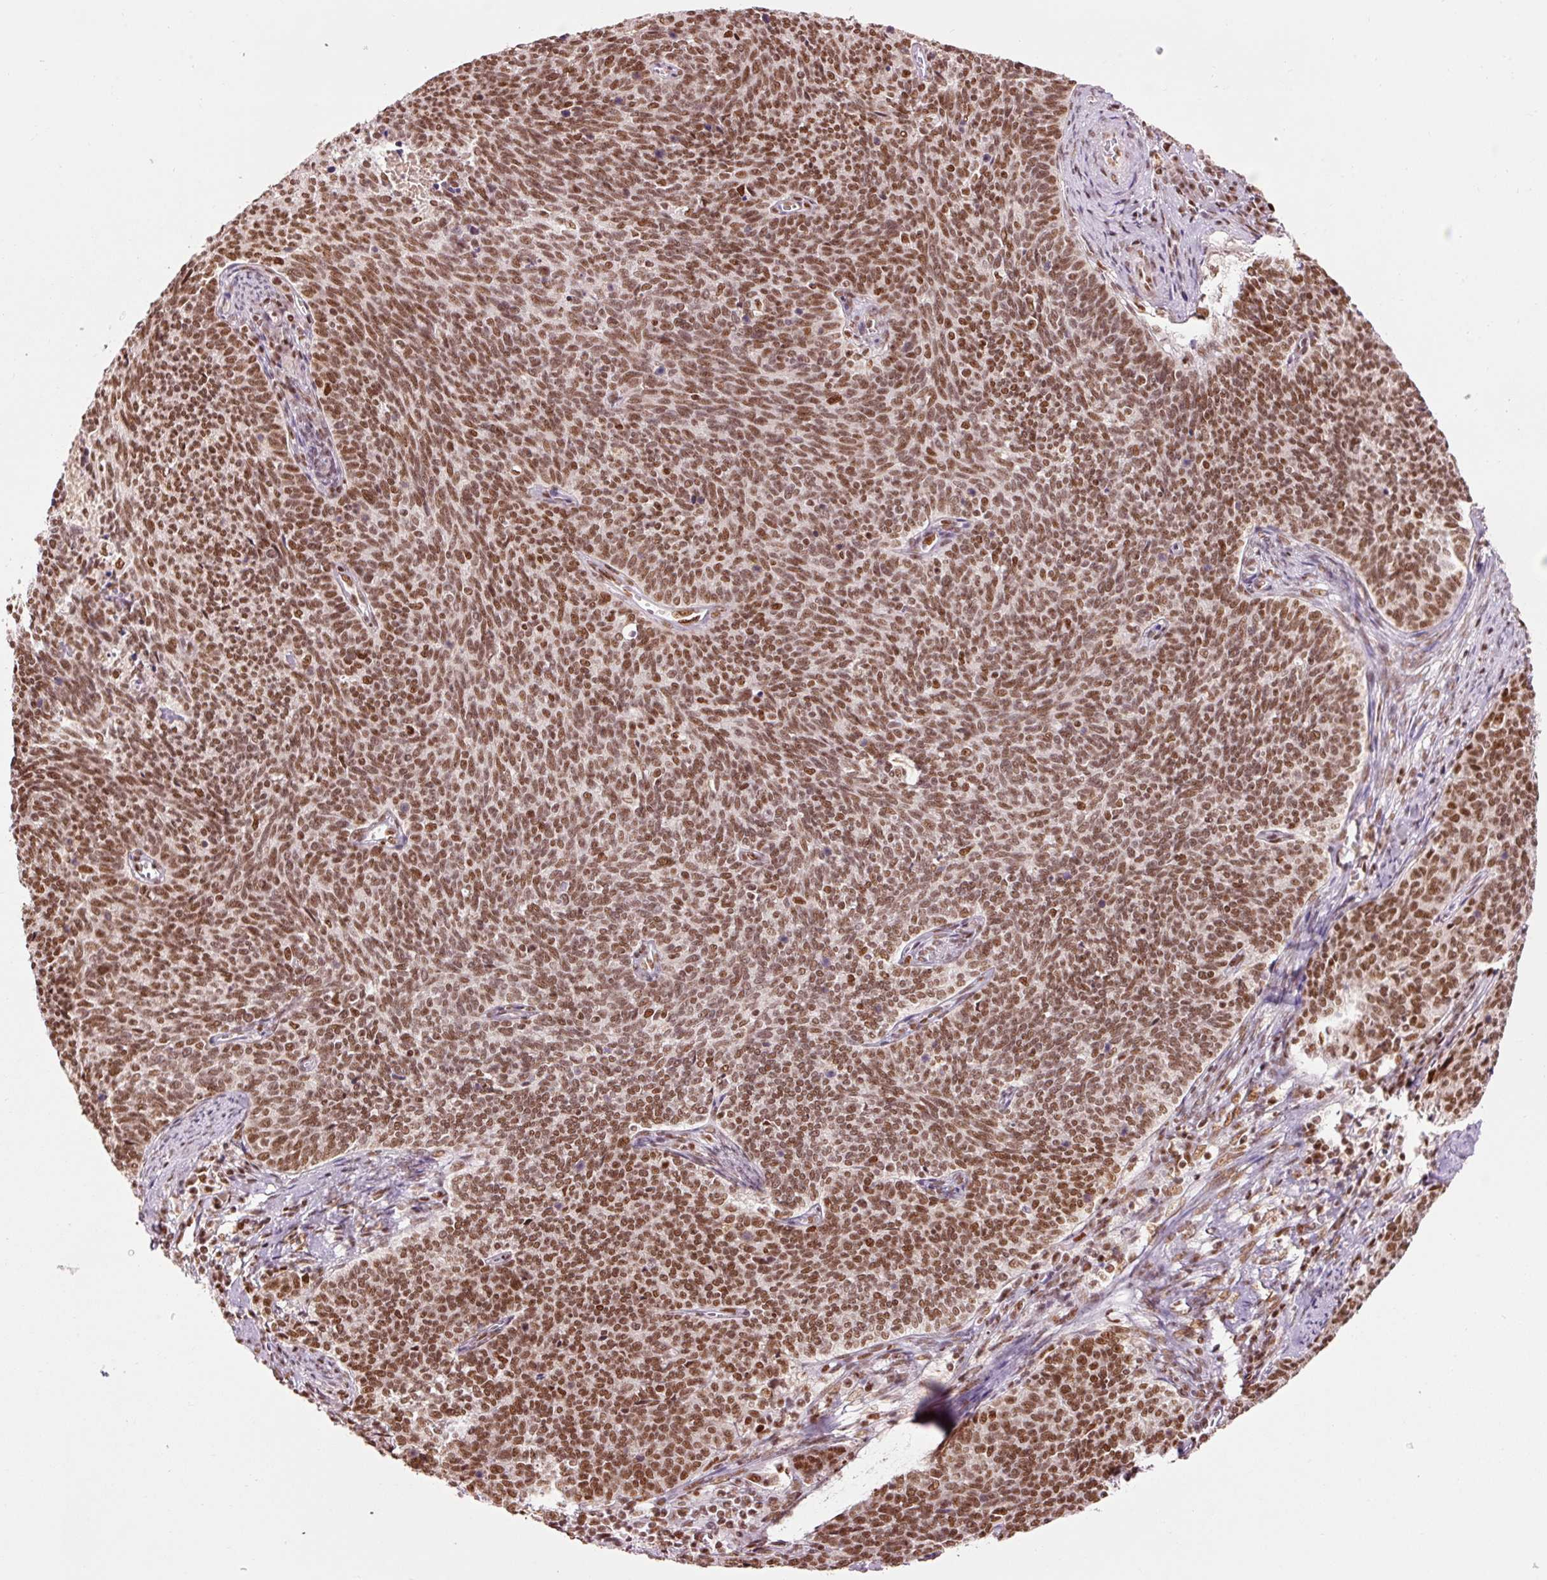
{"staining": {"intensity": "strong", "quantity": ">75%", "location": "nuclear"}, "tissue": "cervical cancer", "cell_type": "Tumor cells", "image_type": "cancer", "snomed": [{"axis": "morphology", "description": "Squamous cell carcinoma, NOS"}, {"axis": "topography", "description": "Cervix"}], "caption": "High-magnification brightfield microscopy of squamous cell carcinoma (cervical) stained with DAB (3,3'-diaminobenzidine) (brown) and counterstained with hematoxylin (blue). tumor cells exhibit strong nuclear positivity is seen in about>75% of cells.", "gene": "ZBTB44", "patient": {"sex": "female", "age": 39}}